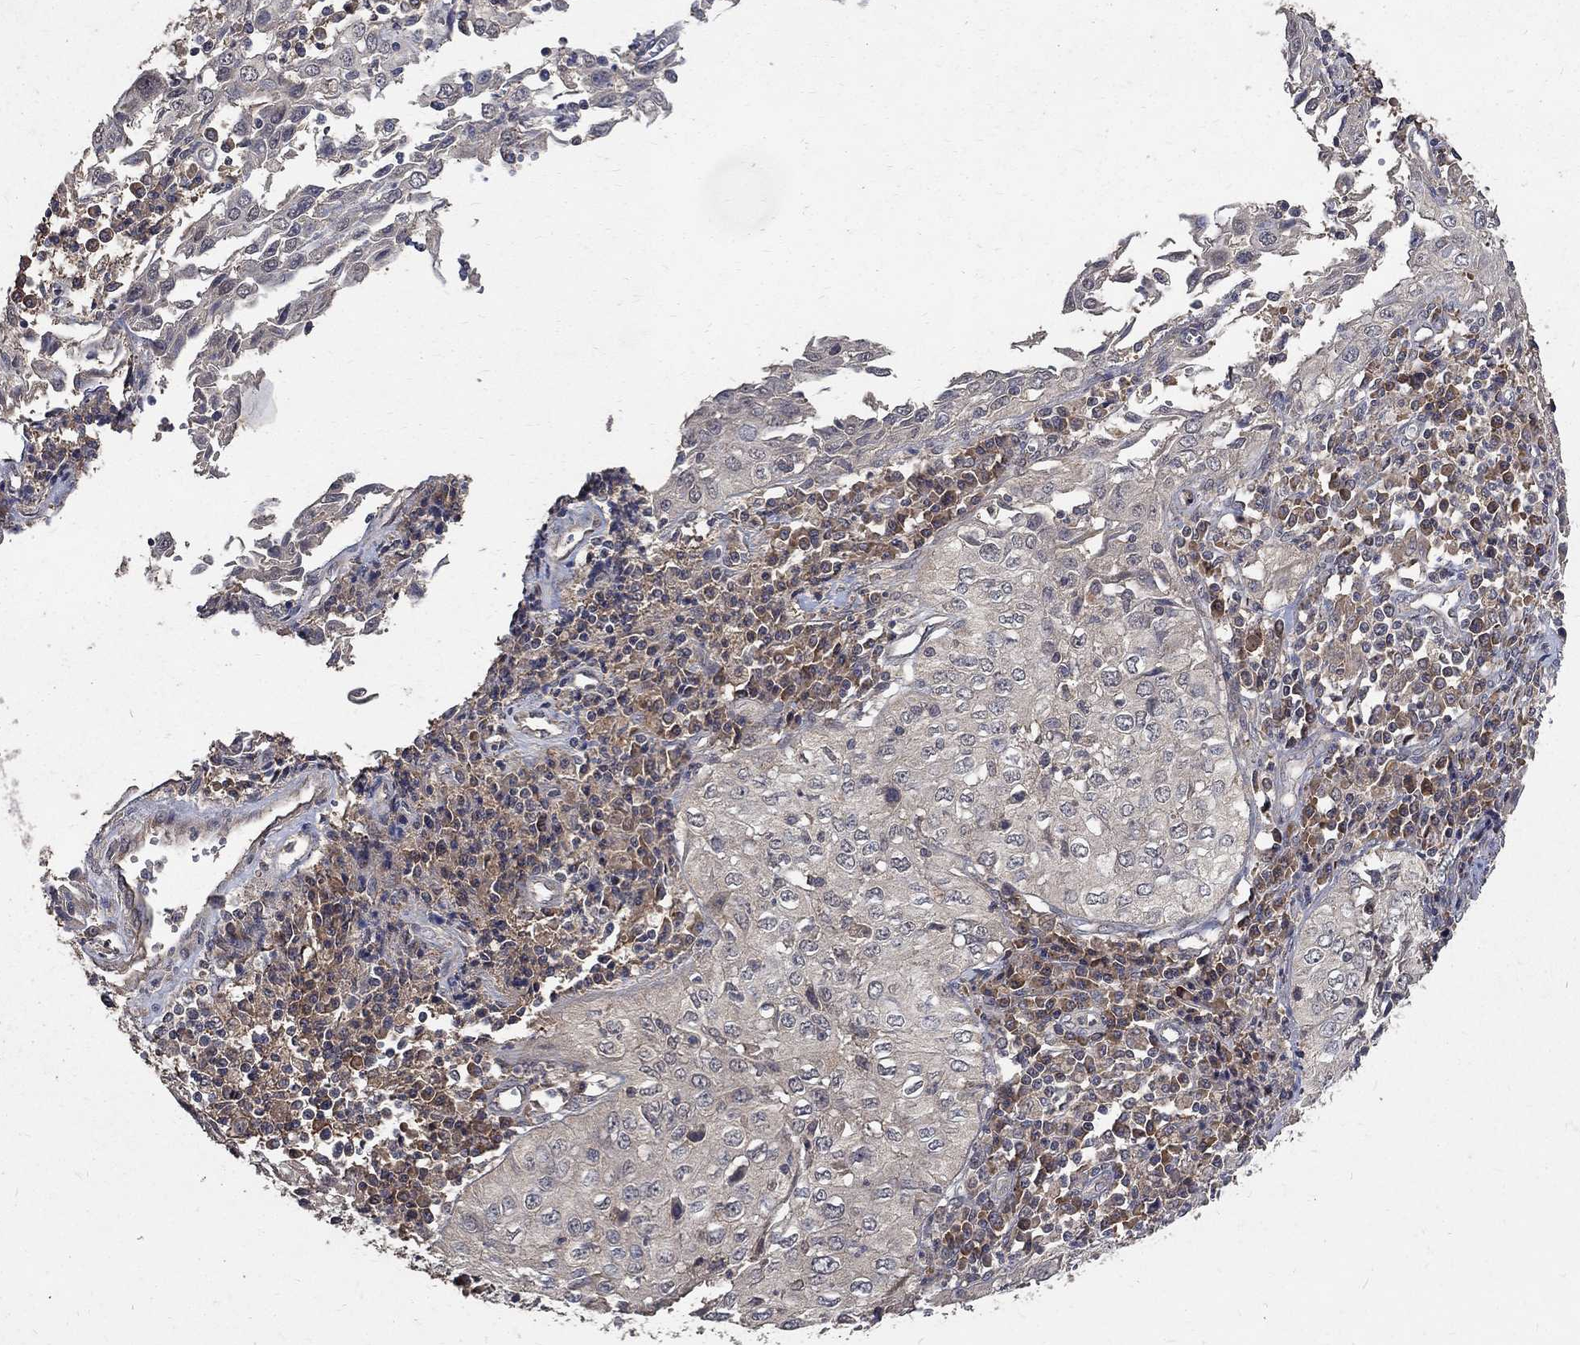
{"staining": {"intensity": "negative", "quantity": "none", "location": "none"}, "tissue": "cervical cancer", "cell_type": "Tumor cells", "image_type": "cancer", "snomed": [{"axis": "morphology", "description": "Squamous cell carcinoma, NOS"}, {"axis": "topography", "description": "Cervix"}], "caption": "Tumor cells show no significant expression in cervical squamous cell carcinoma.", "gene": "C17orf75", "patient": {"sex": "female", "age": 24}}